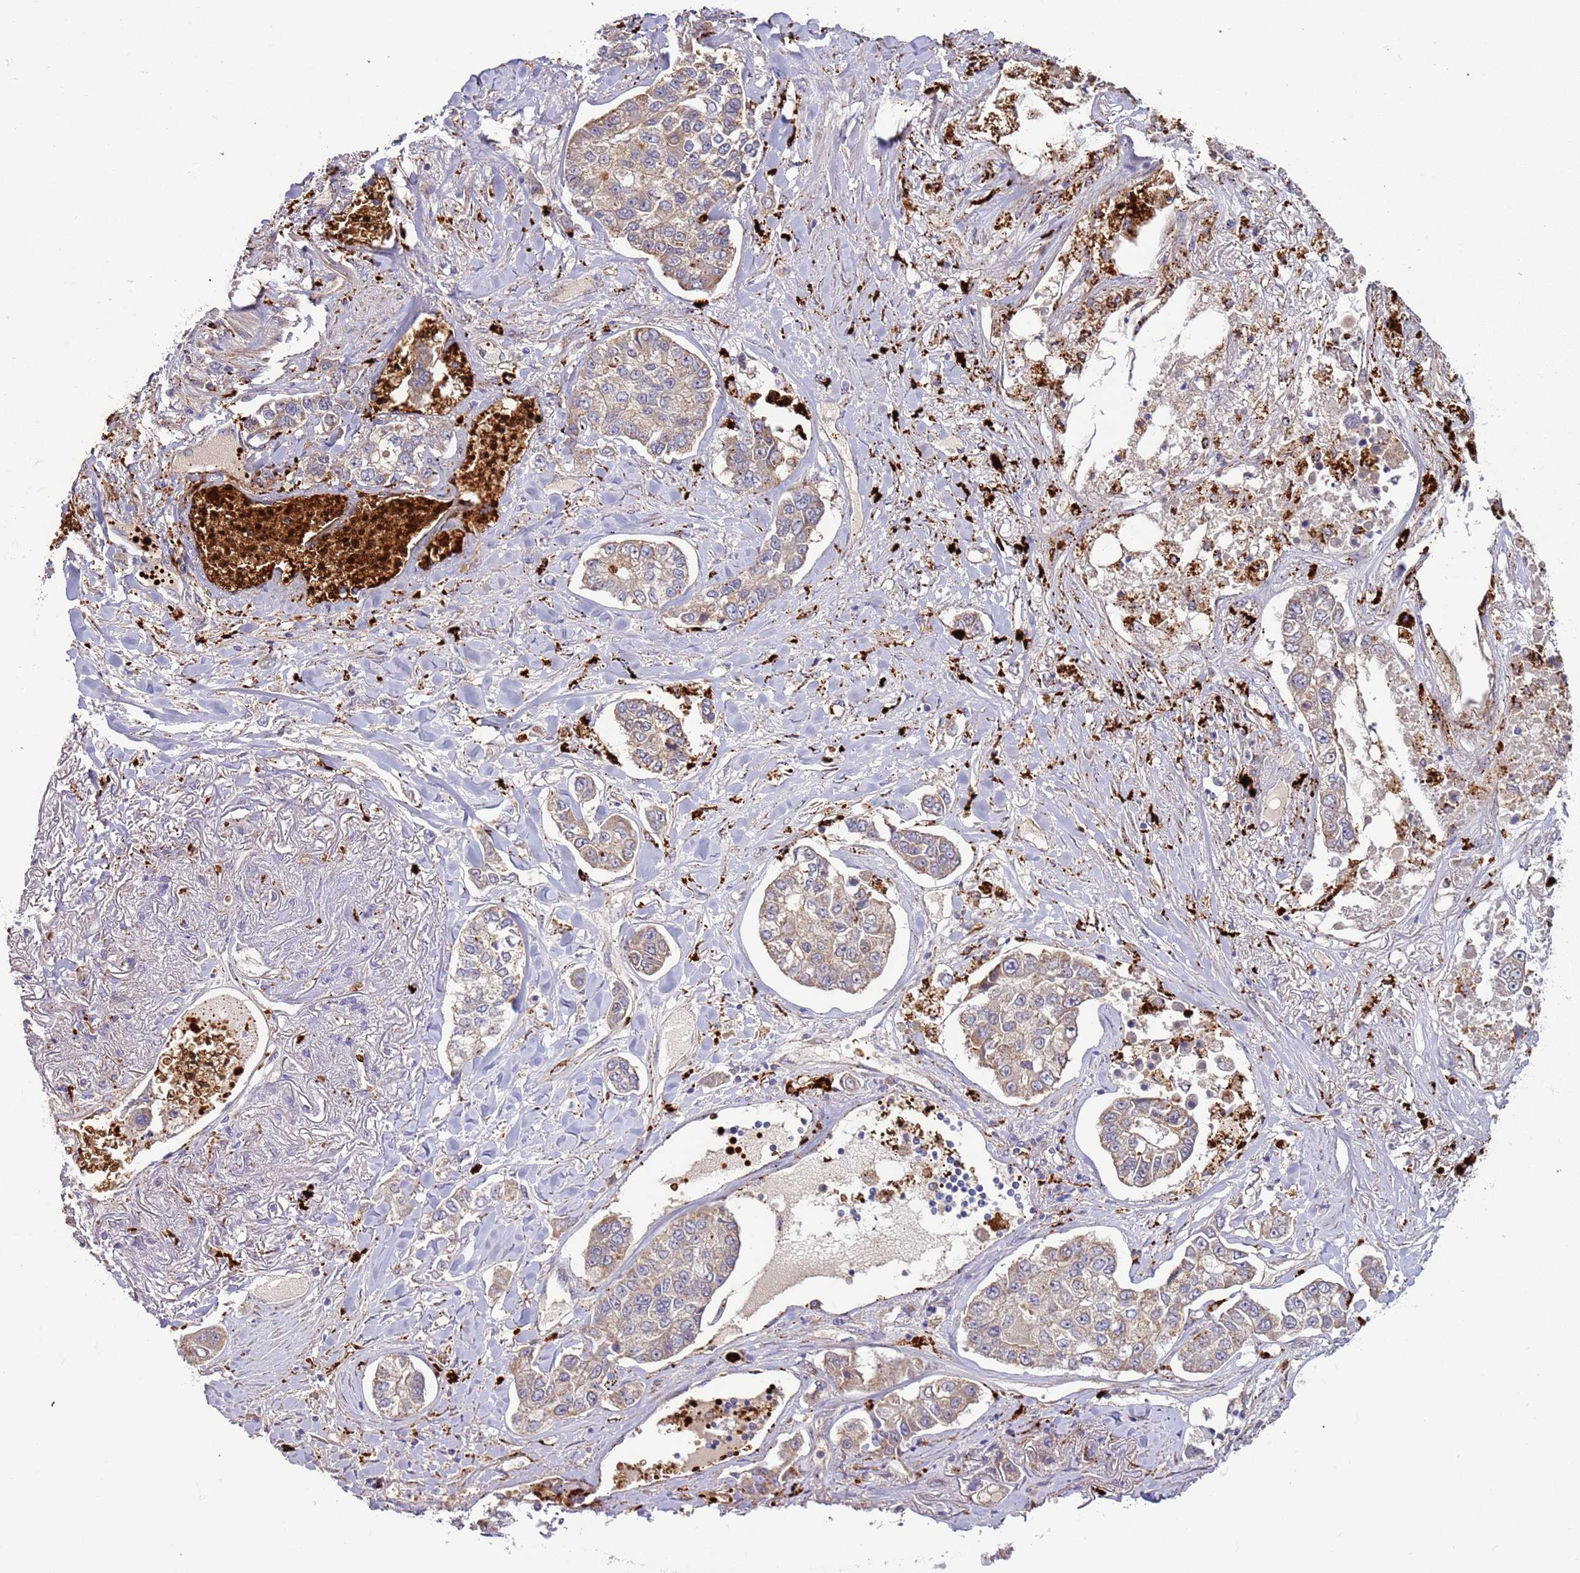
{"staining": {"intensity": "weak", "quantity": "25%-75%", "location": "cytoplasmic/membranous"}, "tissue": "lung cancer", "cell_type": "Tumor cells", "image_type": "cancer", "snomed": [{"axis": "morphology", "description": "Adenocarcinoma, NOS"}, {"axis": "topography", "description": "Lung"}], "caption": "IHC of human lung cancer demonstrates low levels of weak cytoplasmic/membranous positivity in approximately 25%-75% of tumor cells.", "gene": "VPS36", "patient": {"sex": "male", "age": 49}}